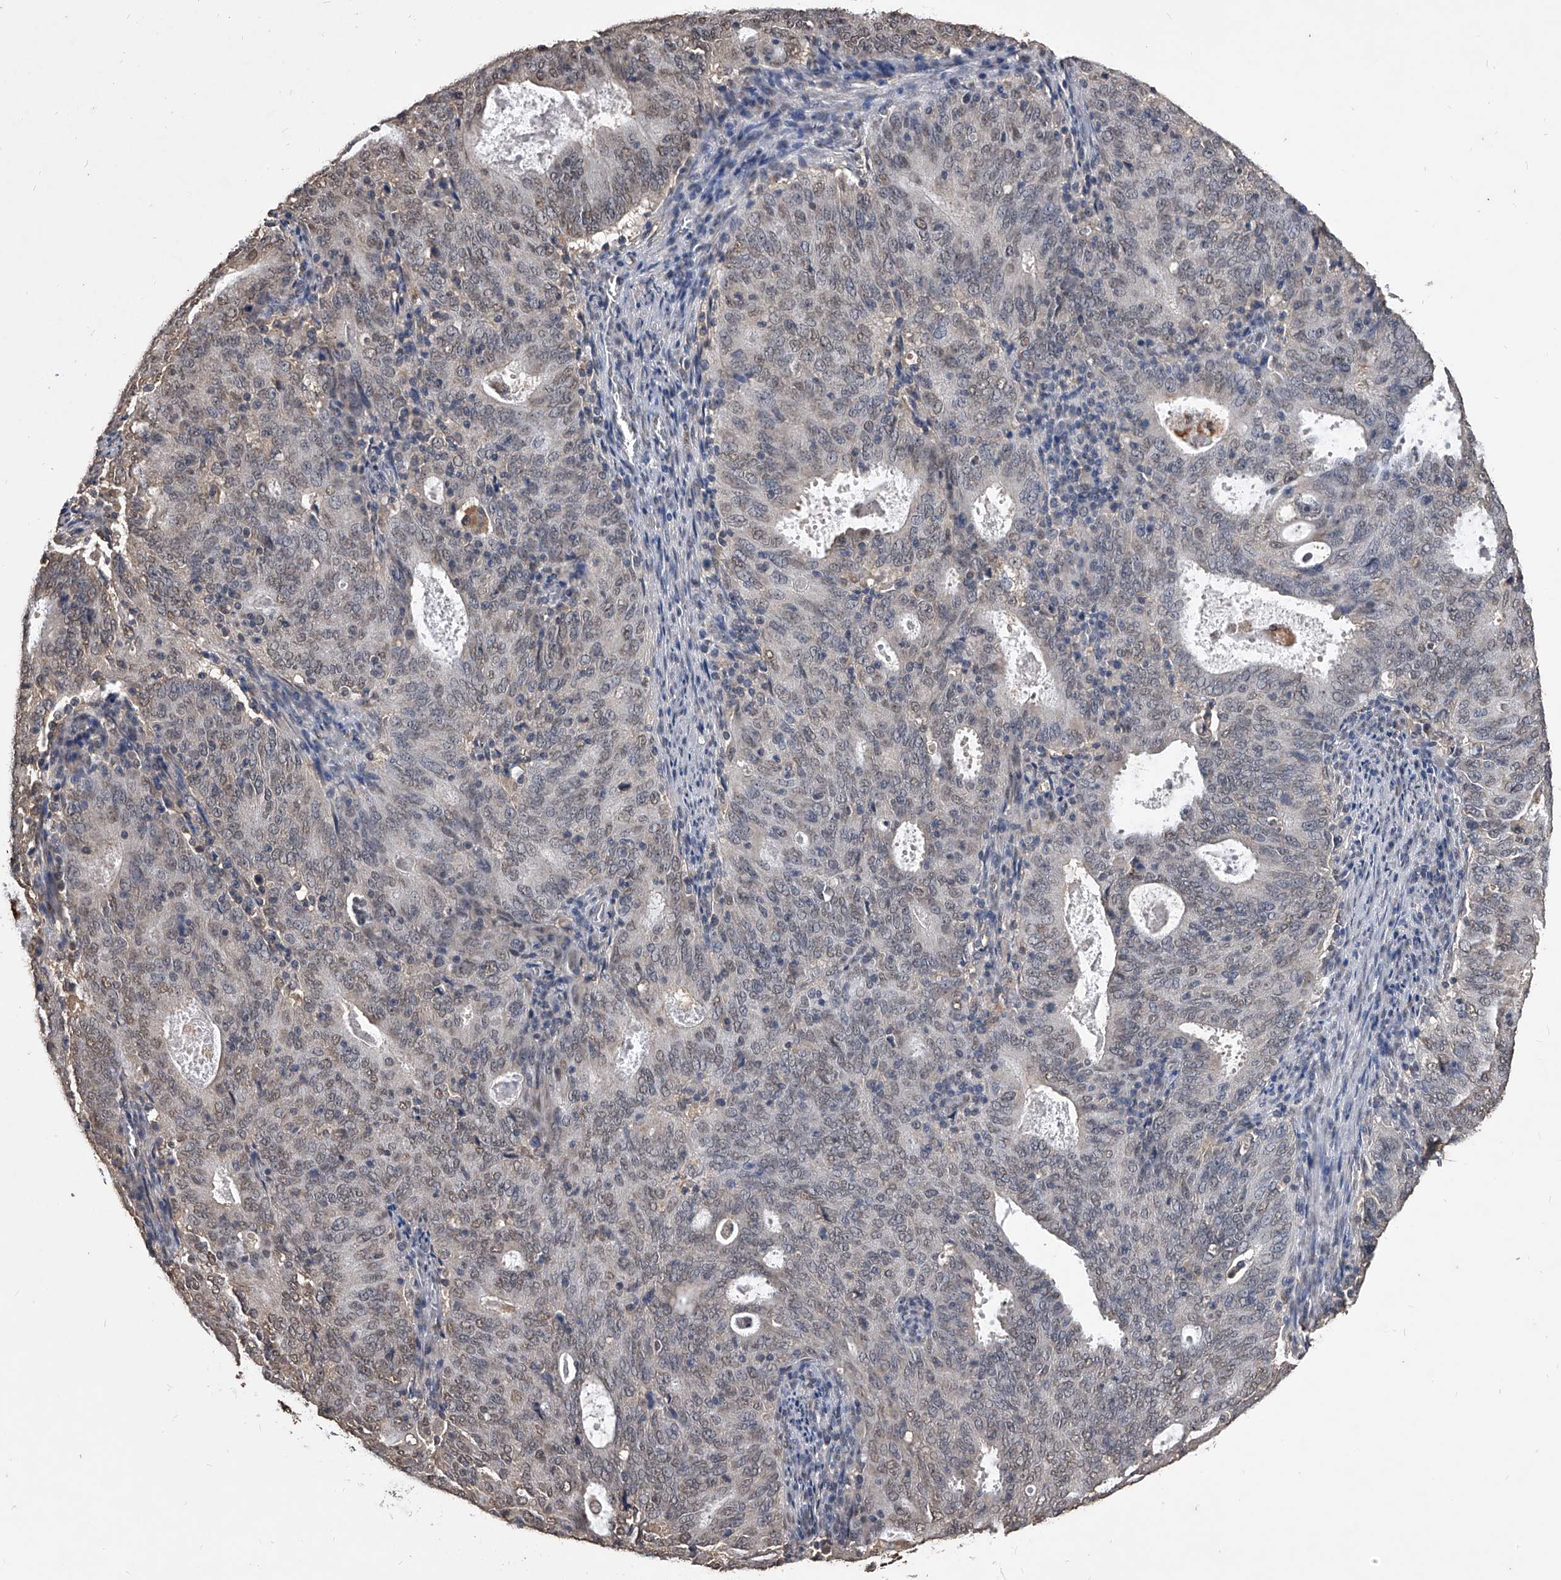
{"staining": {"intensity": "weak", "quantity": "<25%", "location": "cytoplasmic/membranous,nuclear"}, "tissue": "cervical cancer", "cell_type": "Tumor cells", "image_type": "cancer", "snomed": [{"axis": "morphology", "description": "Adenocarcinoma, NOS"}, {"axis": "topography", "description": "Cervix"}], "caption": "Human cervical cancer (adenocarcinoma) stained for a protein using IHC demonstrates no expression in tumor cells.", "gene": "FBXL4", "patient": {"sex": "female", "age": 44}}